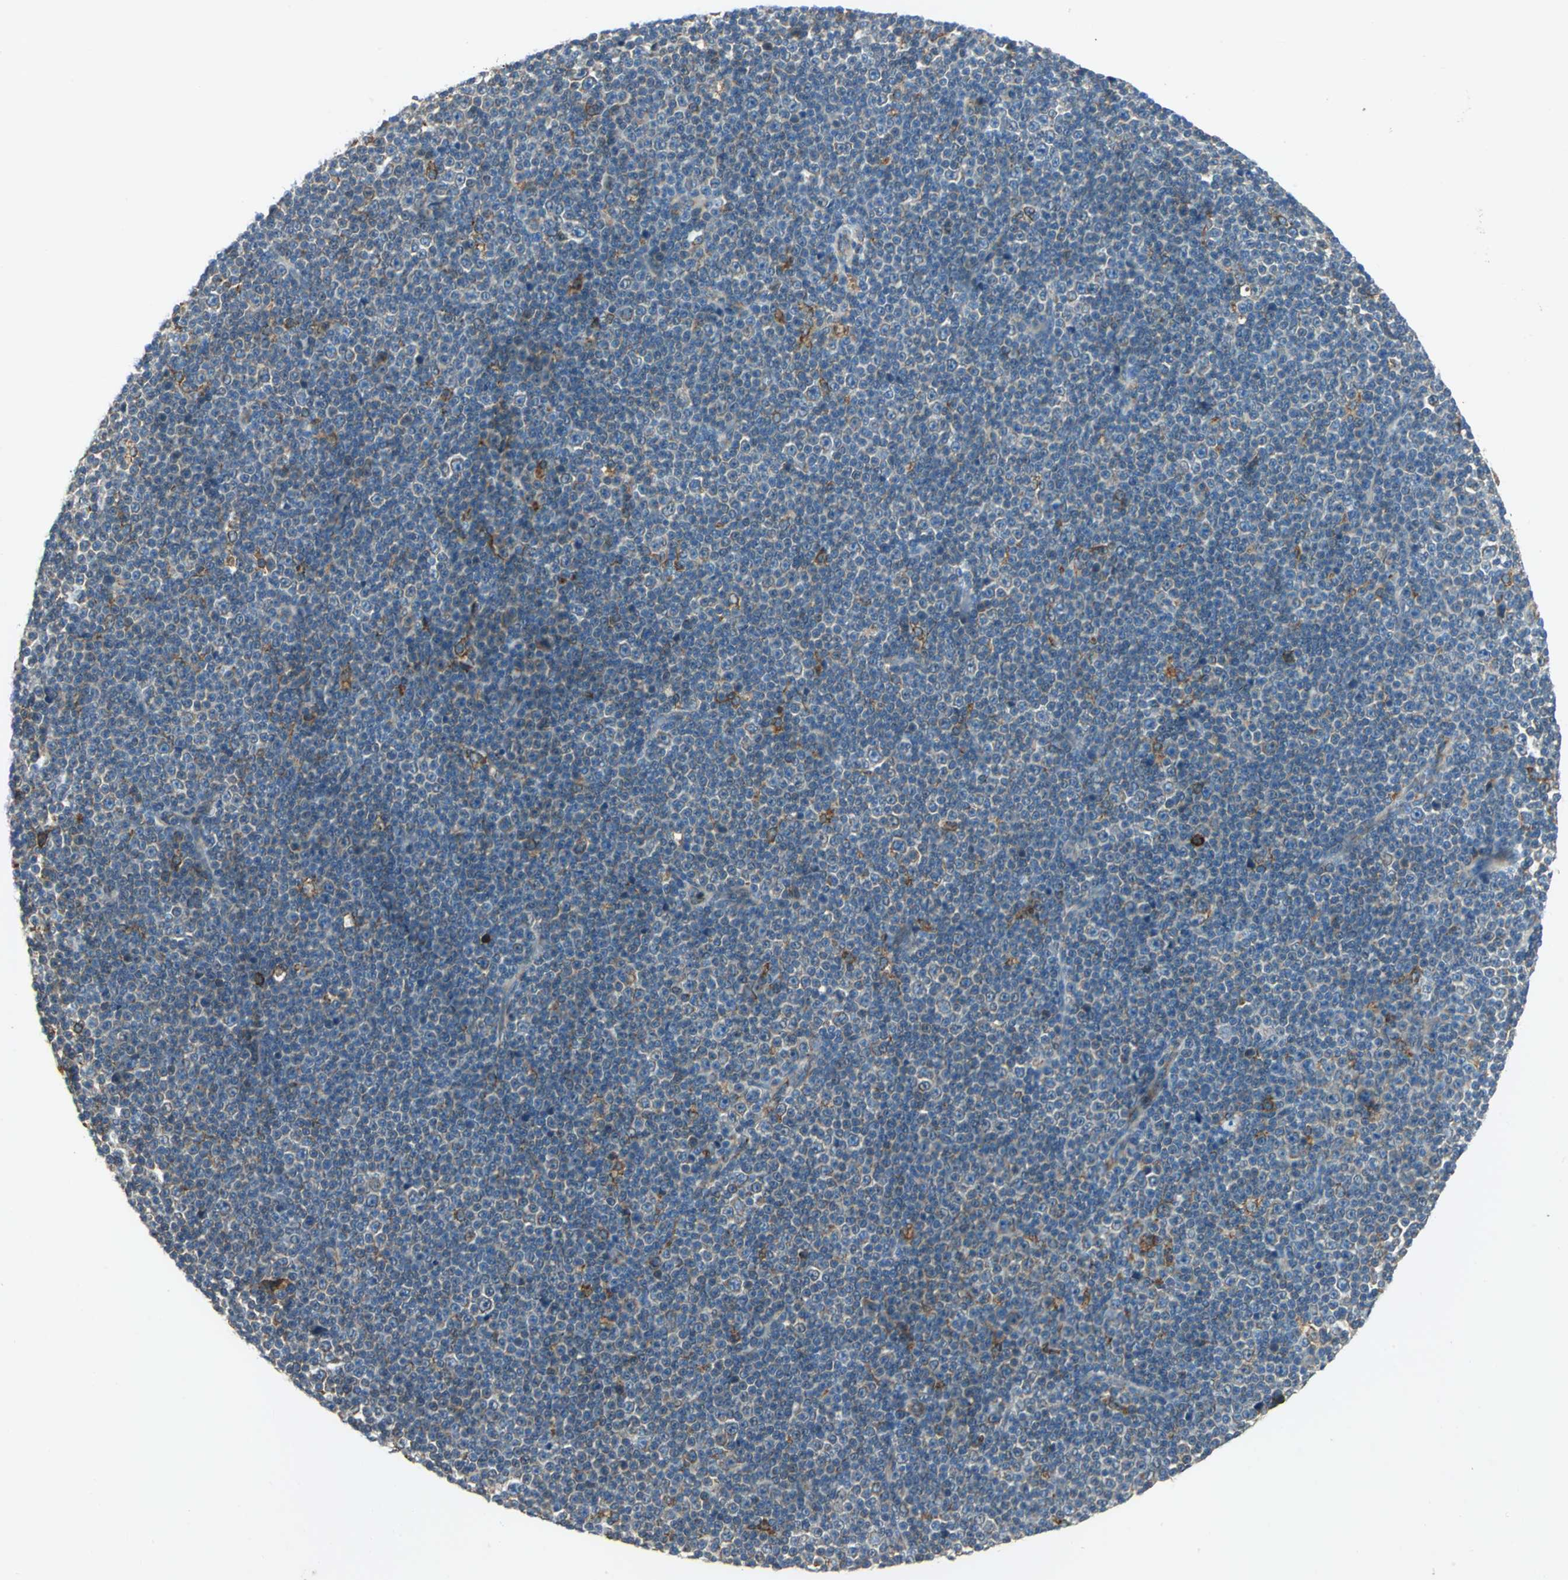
{"staining": {"intensity": "moderate", "quantity": "<25%", "location": "cytoplasmic/membranous"}, "tissue": "lymphoma", "cell_type": "Tumor cells", "image_type": "cancer", "snomed": [{"axis": "morphology", "description": "Malignant lymphoma, non-Hodgkin's type, Low grade"}, {"axis": "topography", "description": "Lymph node"}], "caption": "A high-resolution image shows IHC staining of lymphoma, which demonstrates moderate cytoplasmic/membranous expression in approximately <25% of tumor cells.", "gene": "PDIA4", "patient": {"sex": "female", "age": 67}}